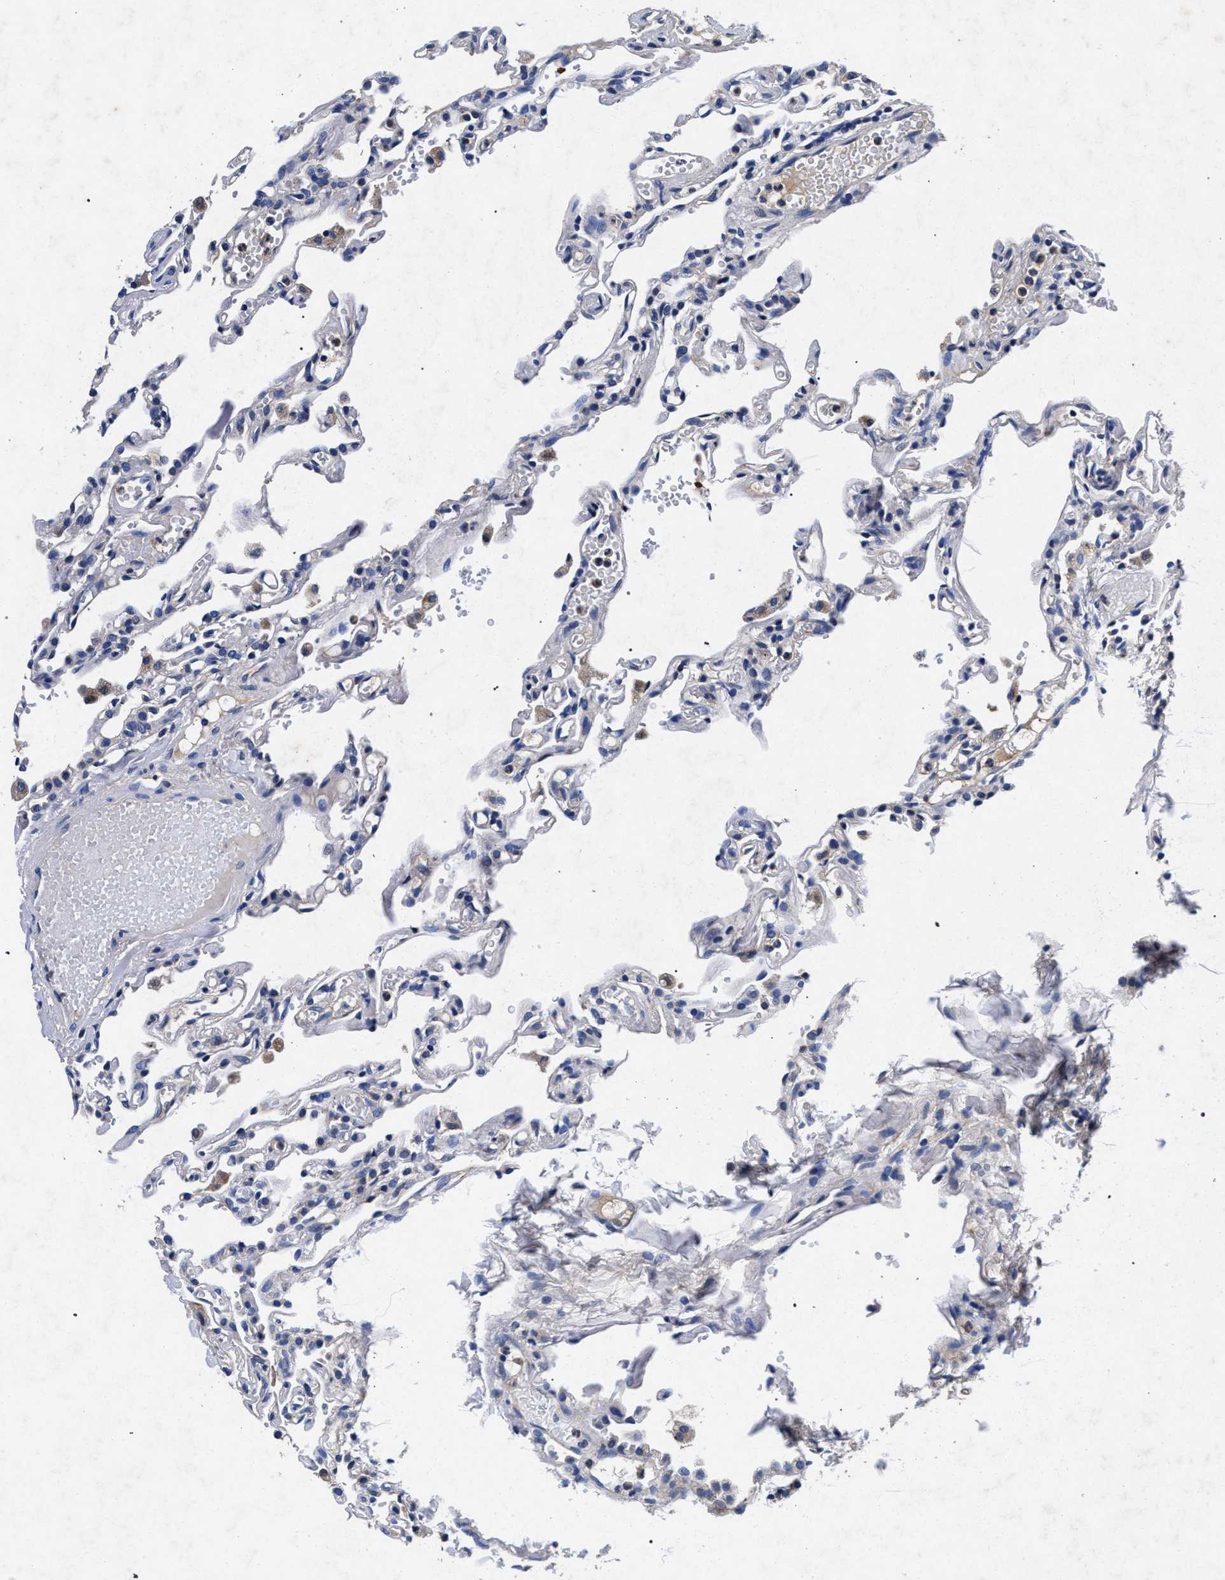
{"staining": {"intensity": "negative", "quantity": "none", "location": "none"}, "tissue": "lung", "cell_type": "Alveolar cells", "image_type": "normal", "snomed": [{"axis": "morphology", "description": "Normal tissue, NOS"}, {"axis": "topography", "description": "Lung"}], "caption": "Immunohistochemistry (IHC) micrograph of benign human lung stained for a protein (brown), which displays no expression in alveolar cells.", "gene": "HSD17B14", "patient": {"sex": "male", "age": 21}}